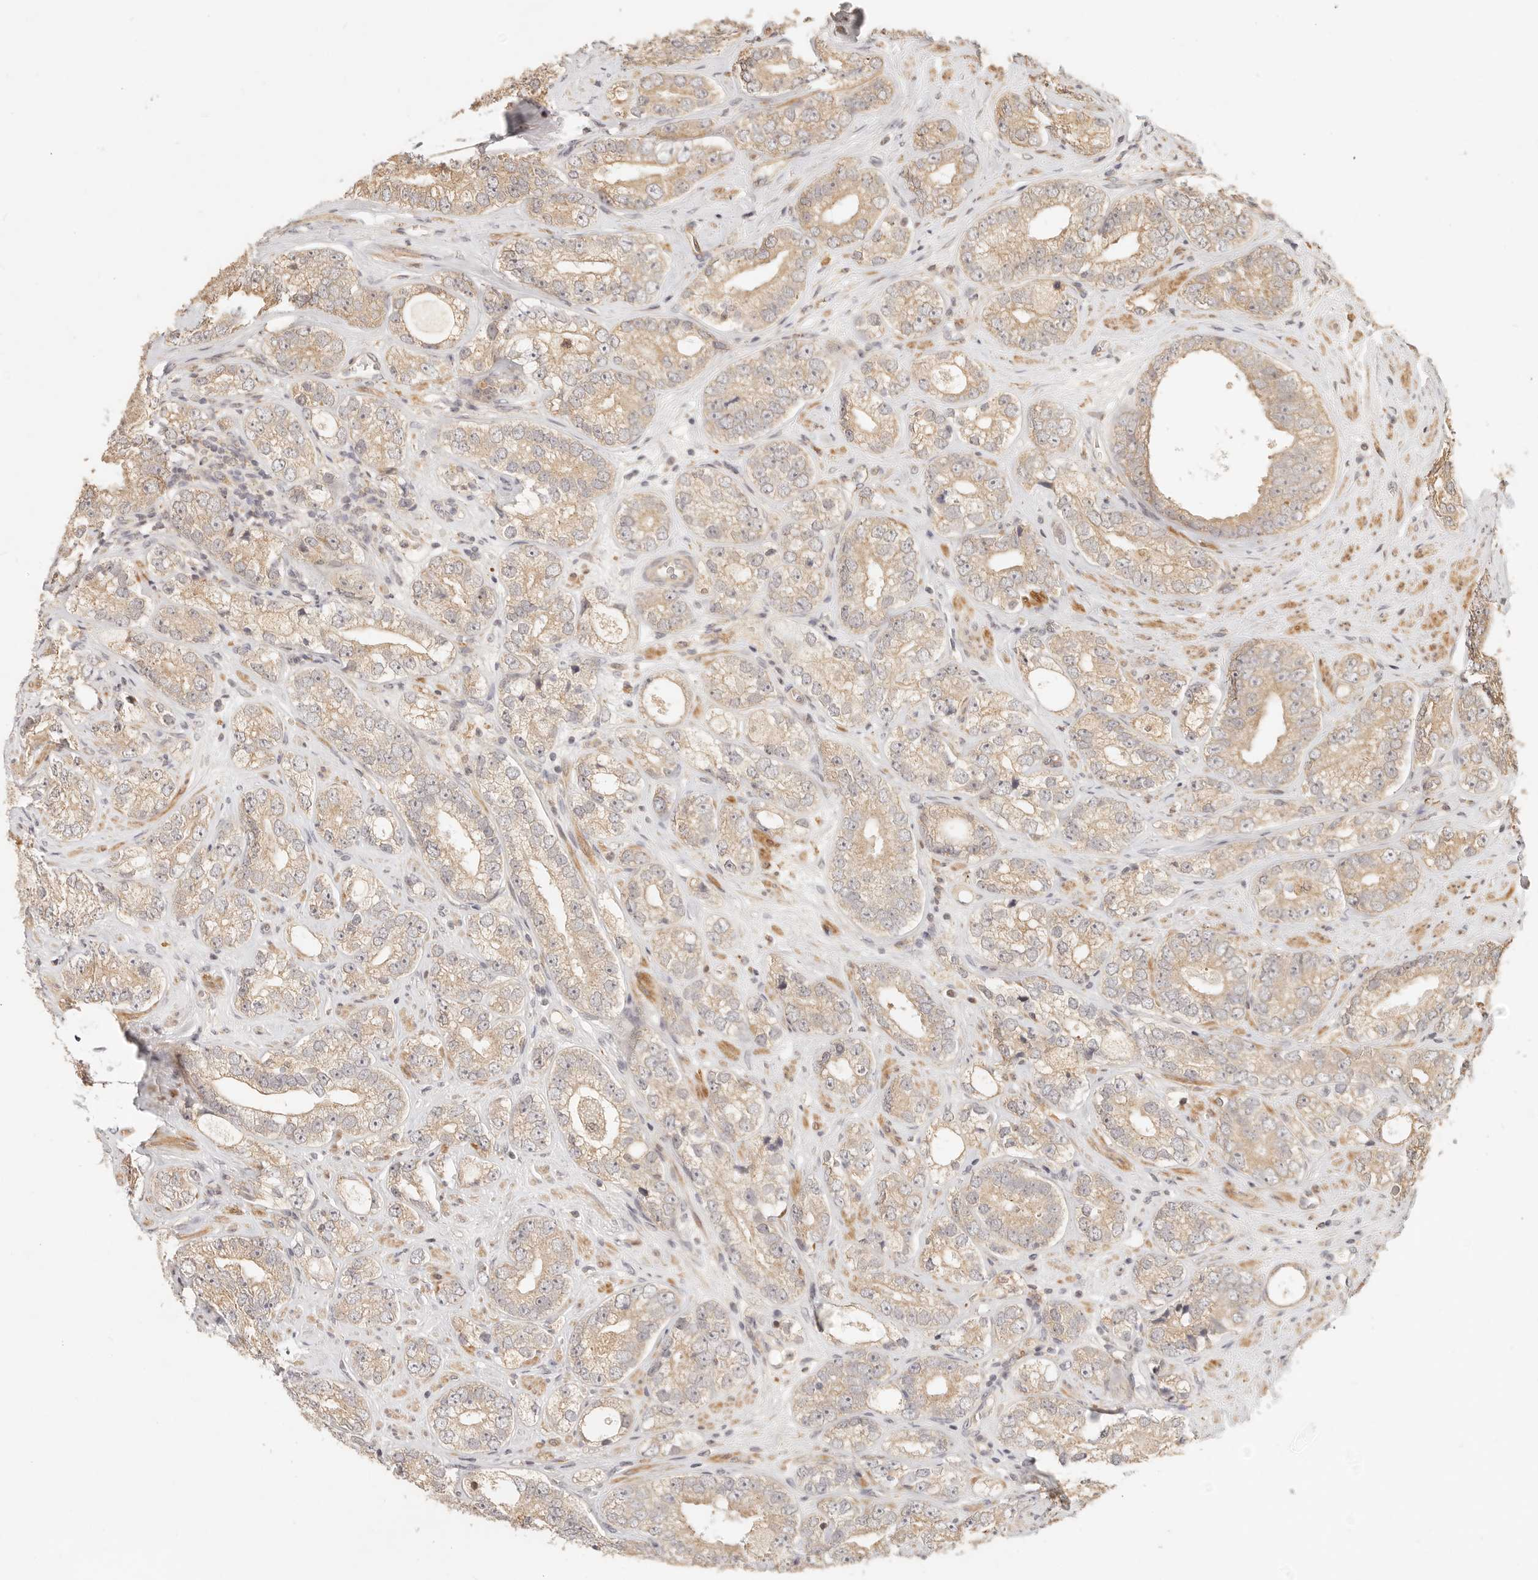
{"staining": {"intensity": "weak", "quantity": ">75%", "location": "cytoplasmic/membranous"}, "tissue": "prostate cancer", "cell_type": "Tumor cells", "image_type": "cancer", "snomed": [{"axis": "morphology", "description": "Adenocarcinoma, High grade"}, {"axis": "topography", "description": "Prostate"}], "caption": "This micrograph demonstrates immunohistochemistry staining of prostate cancer (high-grade adenocarcinoma), with low weak cytoplasmic/membranous staining in approximately >75% of tumor cells.", "gene": "TIMM17A", "patient": {"sex": "male", "age": 56}}